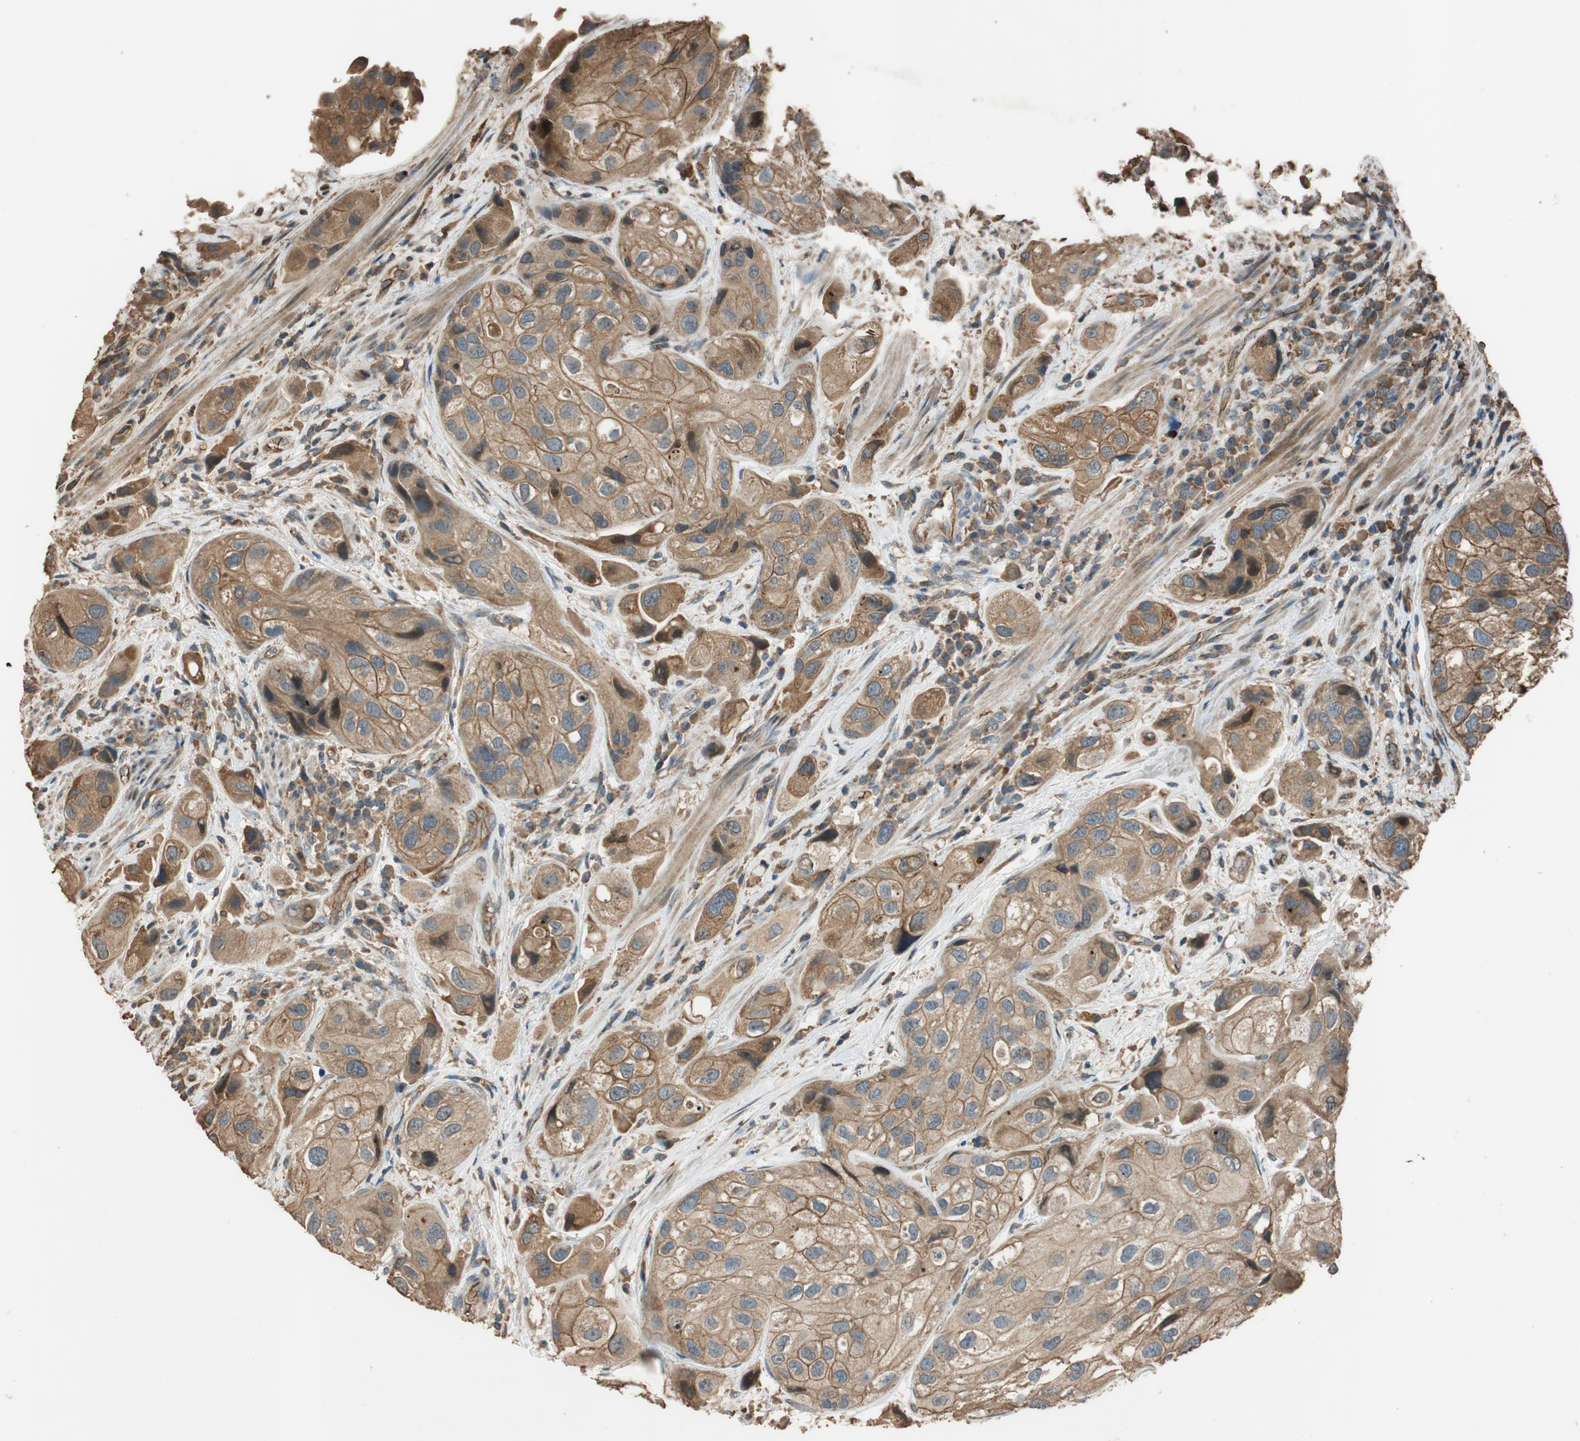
{"staining": {"intensity": "moderate", "quantity": ">75%", "location": "cytoplasmic/membranous"}, "tissue": "urothelial cancer", "cell_type": "Tumor cells", "image_type": "cancer", "snomed": [{"axis": "morphology", "description": "Urothelial carcinoma, High grade"}, {"axis": "topography", "description": "Urinary bladder"}], "caption": "Immunohistochemistry (IHC) staining of high-grade urothelial carcinoma, which demonstrates medium levels of moderate cytoplasmic/membranous expression in approximately >75% of tumor cells indicating moderate cytoplasmic/membranous protein staining. The staining was performed using DAB (brown) for protein detection and nuclei were counterstained in hematoxylin (blue).", "gene": "MST1R", "patient": {"sex": "female", "age": 64}}